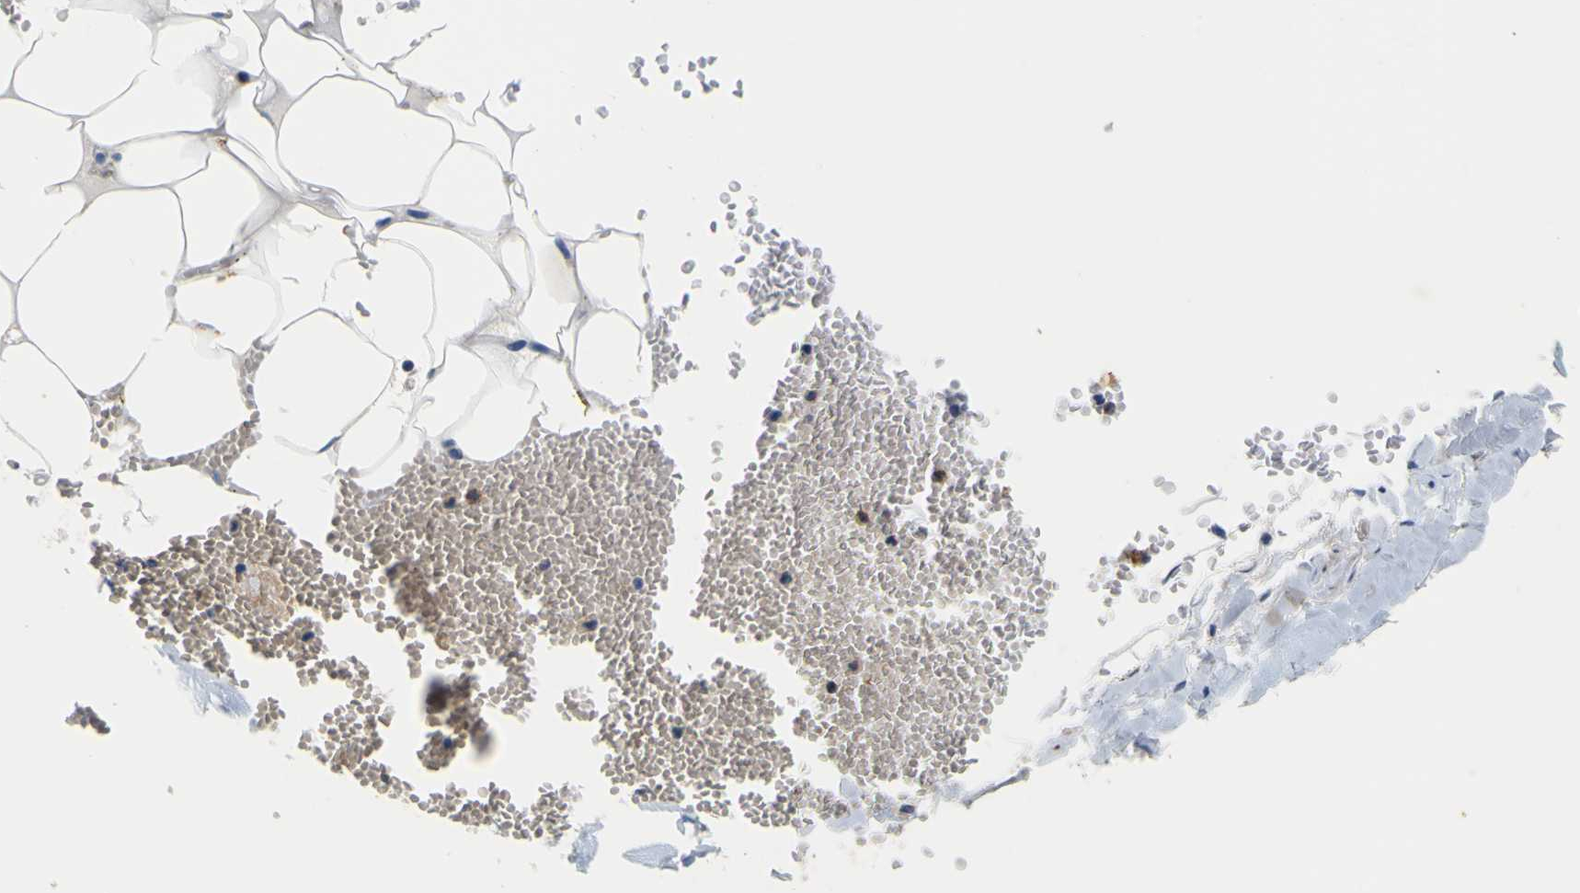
{"staining": {"intensity": "negative", "quantity": "none", "location": "none"}, "tissue": "adipose tissue", "cell_type": "Adipocytes", "image_type": "normal", "snomed": [{"axis": "morphology", "description": "Normal tissue, NOS"}, {"axis": "topography", "description": "Adipose tissue"}, {"axis": "topography", "description": "Peripheral nerve tissue"}], "caption": "Immunohistochemical staining of benign human adipose tissue reveals no significant positivity in adipocytes.", "gene": "TNIK", "patient": {"sex": "male", "age": 52}}